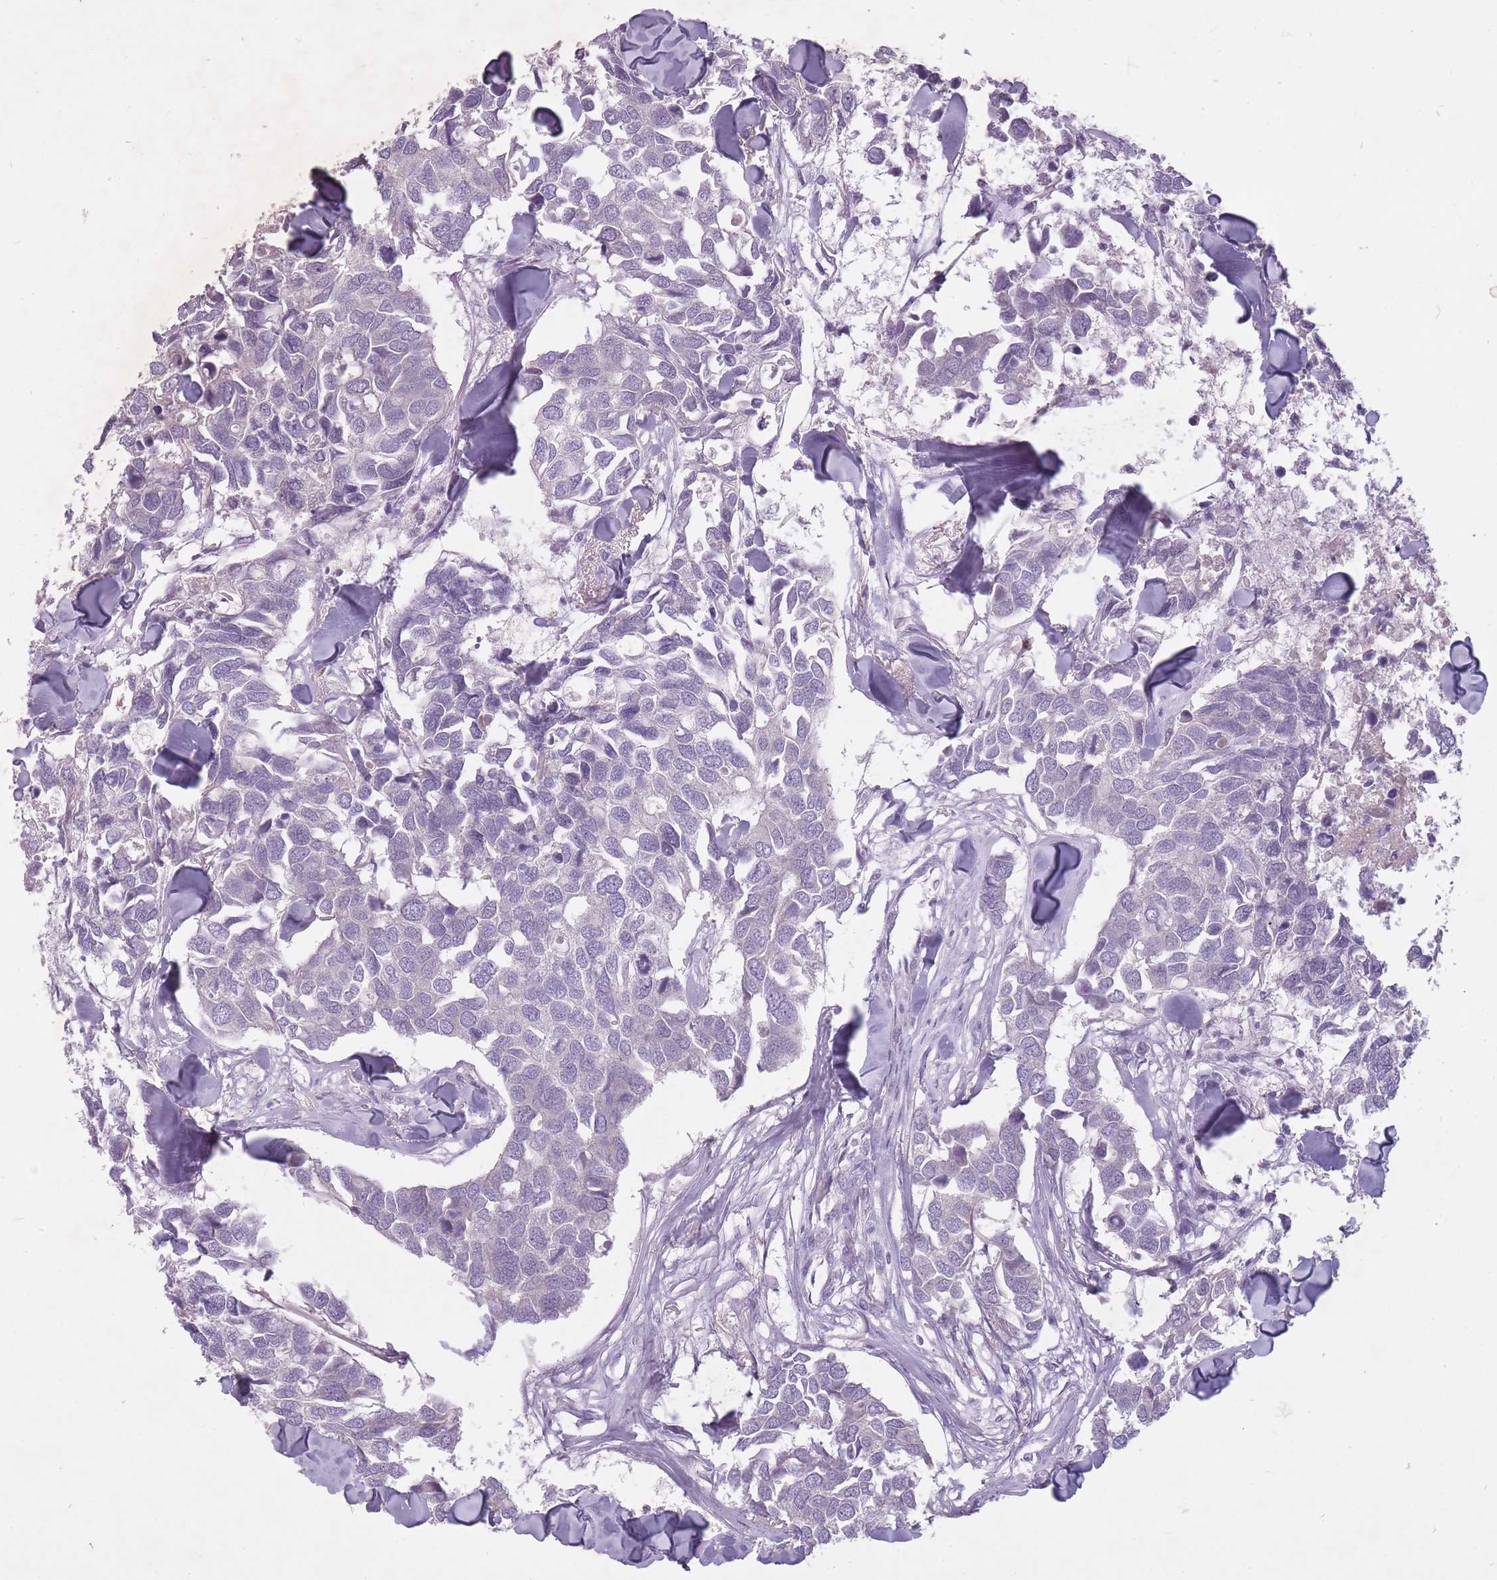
{"staining": {"intensity": "negative", "quantity": "none", "location": "none"}, "tissue": "breast cancer", "cell_type": "Tumor cells", "image_type": "cancer", "snomed": [{"axis": "morphology", "description": "Duct carcinoma"}, {"axis": "topography", "description": "Breast"}], "caption": "Tumor cells are negative for protein expression in human infiltrating ductal carcinoma (breast).", "gene": "FAM43B", "patient": {"sex": "female", "age": 83}}